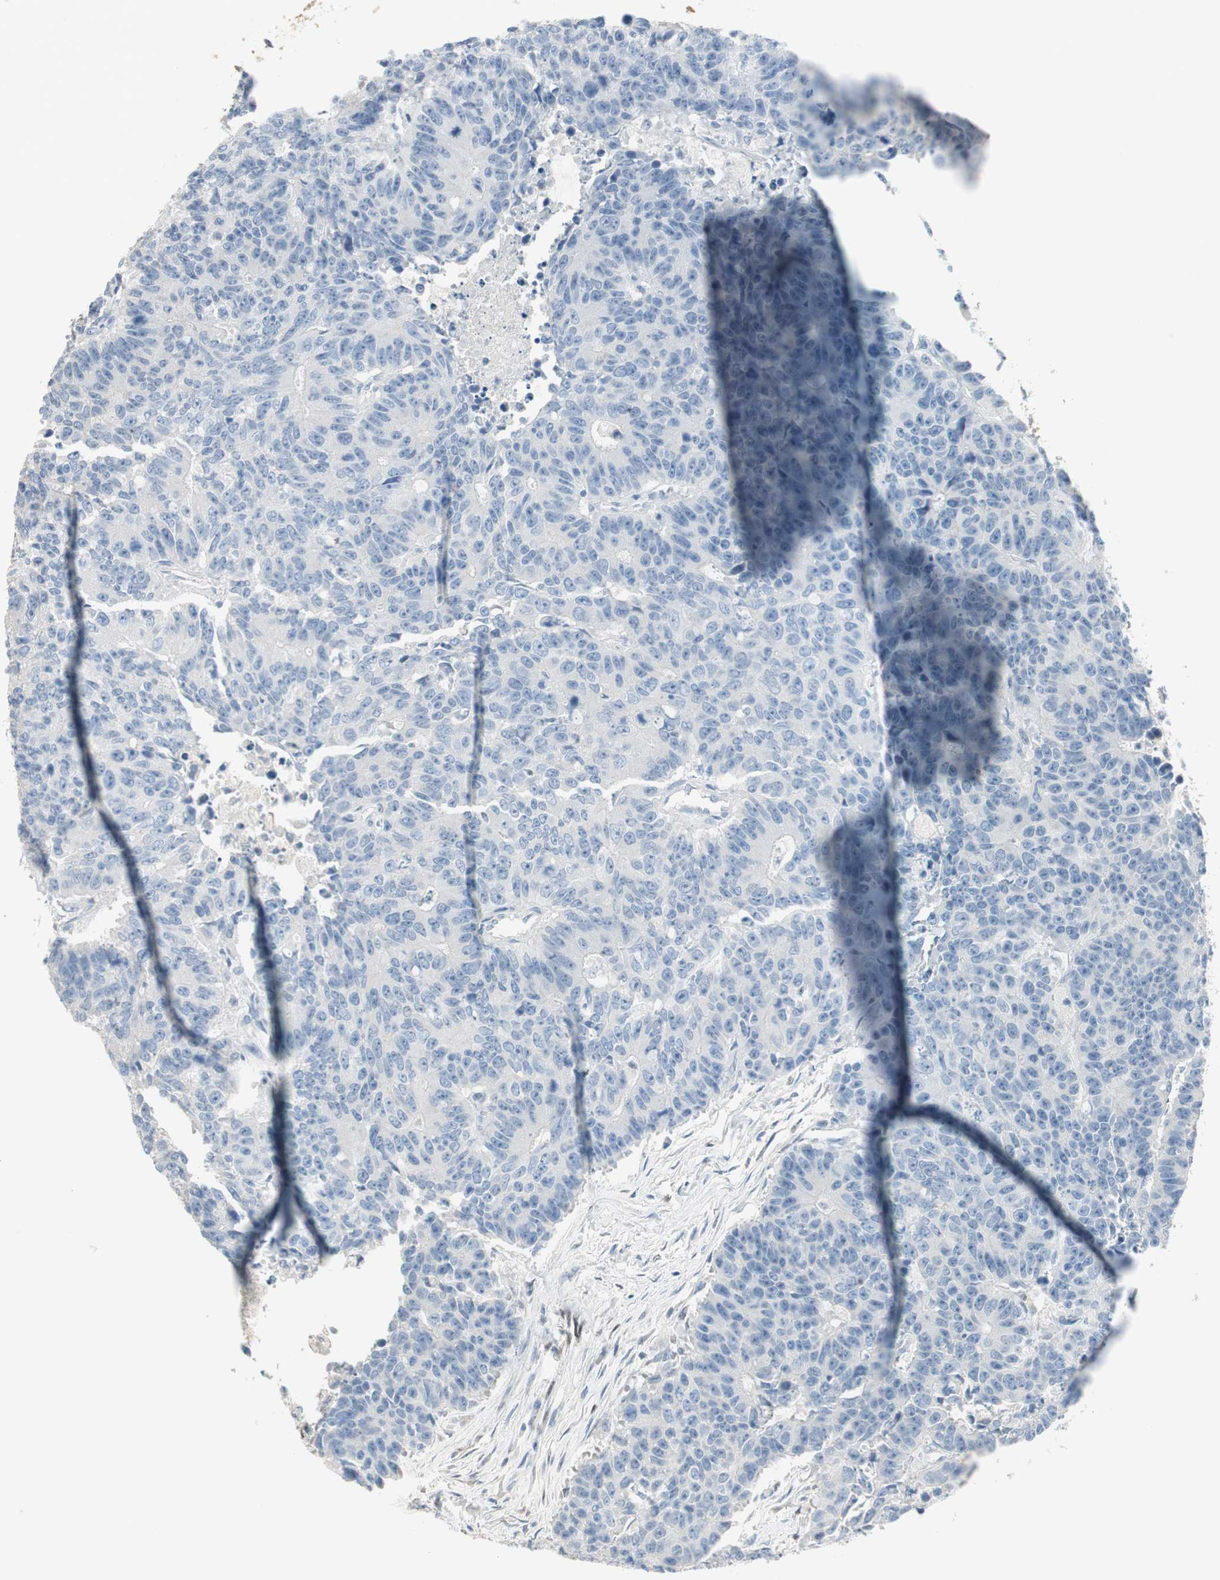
{"staining": {"intensity": "negative", "quantity": "none", "location": "none"}, "tissue": "colorectal cancer", "cell_type": "Tumor cells", "image_type": "cancer", "snomed": [{"axis": "morphology", "description": "Adenocarcinoma, NOS"}, {"axis": "topography", "description": "Colon"}], "caption": "Protein analysis of colorectal adenocarcinoma reveals no significant expression in tumor cells. (Immunohistochemistry (ihc), brightfield microscopy, high magnification).", "gene": "RUNX2", "patient": {"sex": "female", "age": 86}}